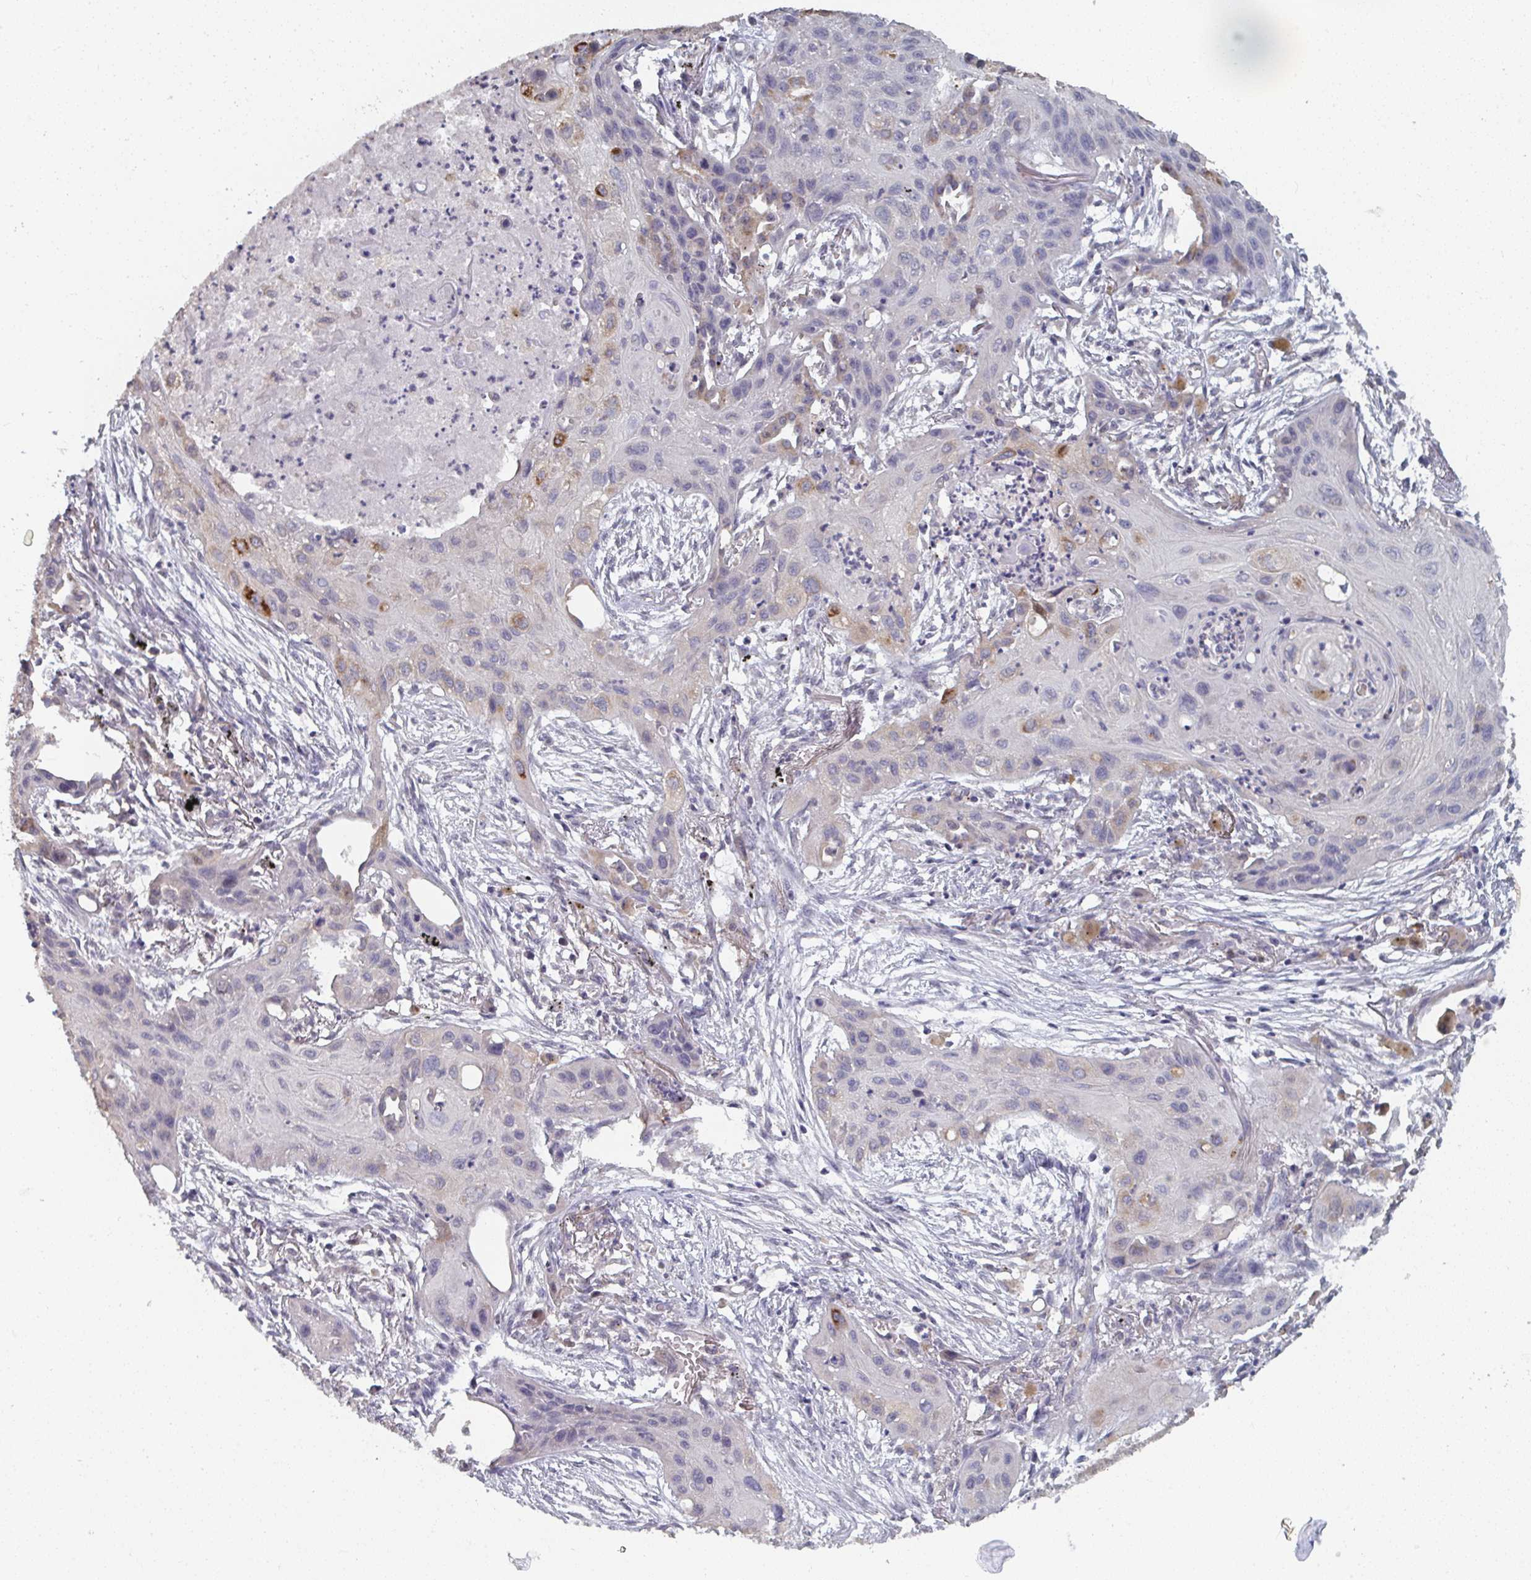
{"staining": {"intensity": "strong", "quantity": "<25%", "location": "cytoplasmic/membranous"}, "tissue": "lung cancer", "cell_type": "Tumor cells", "image_type": "cancer", "snomed": [{"axis": "morphology", "description": "Squamous cell carcinoma, NOS"}, {"axis": "topography", "description": "Lung"}], "caption": "Human lung cancer stained with a brown dye exhibits strong cytoplasmic/membranous positive staining in about <25% of tumor cells.", "gene": "LIX1", "patient": {"sex": "male", "age": 71}}